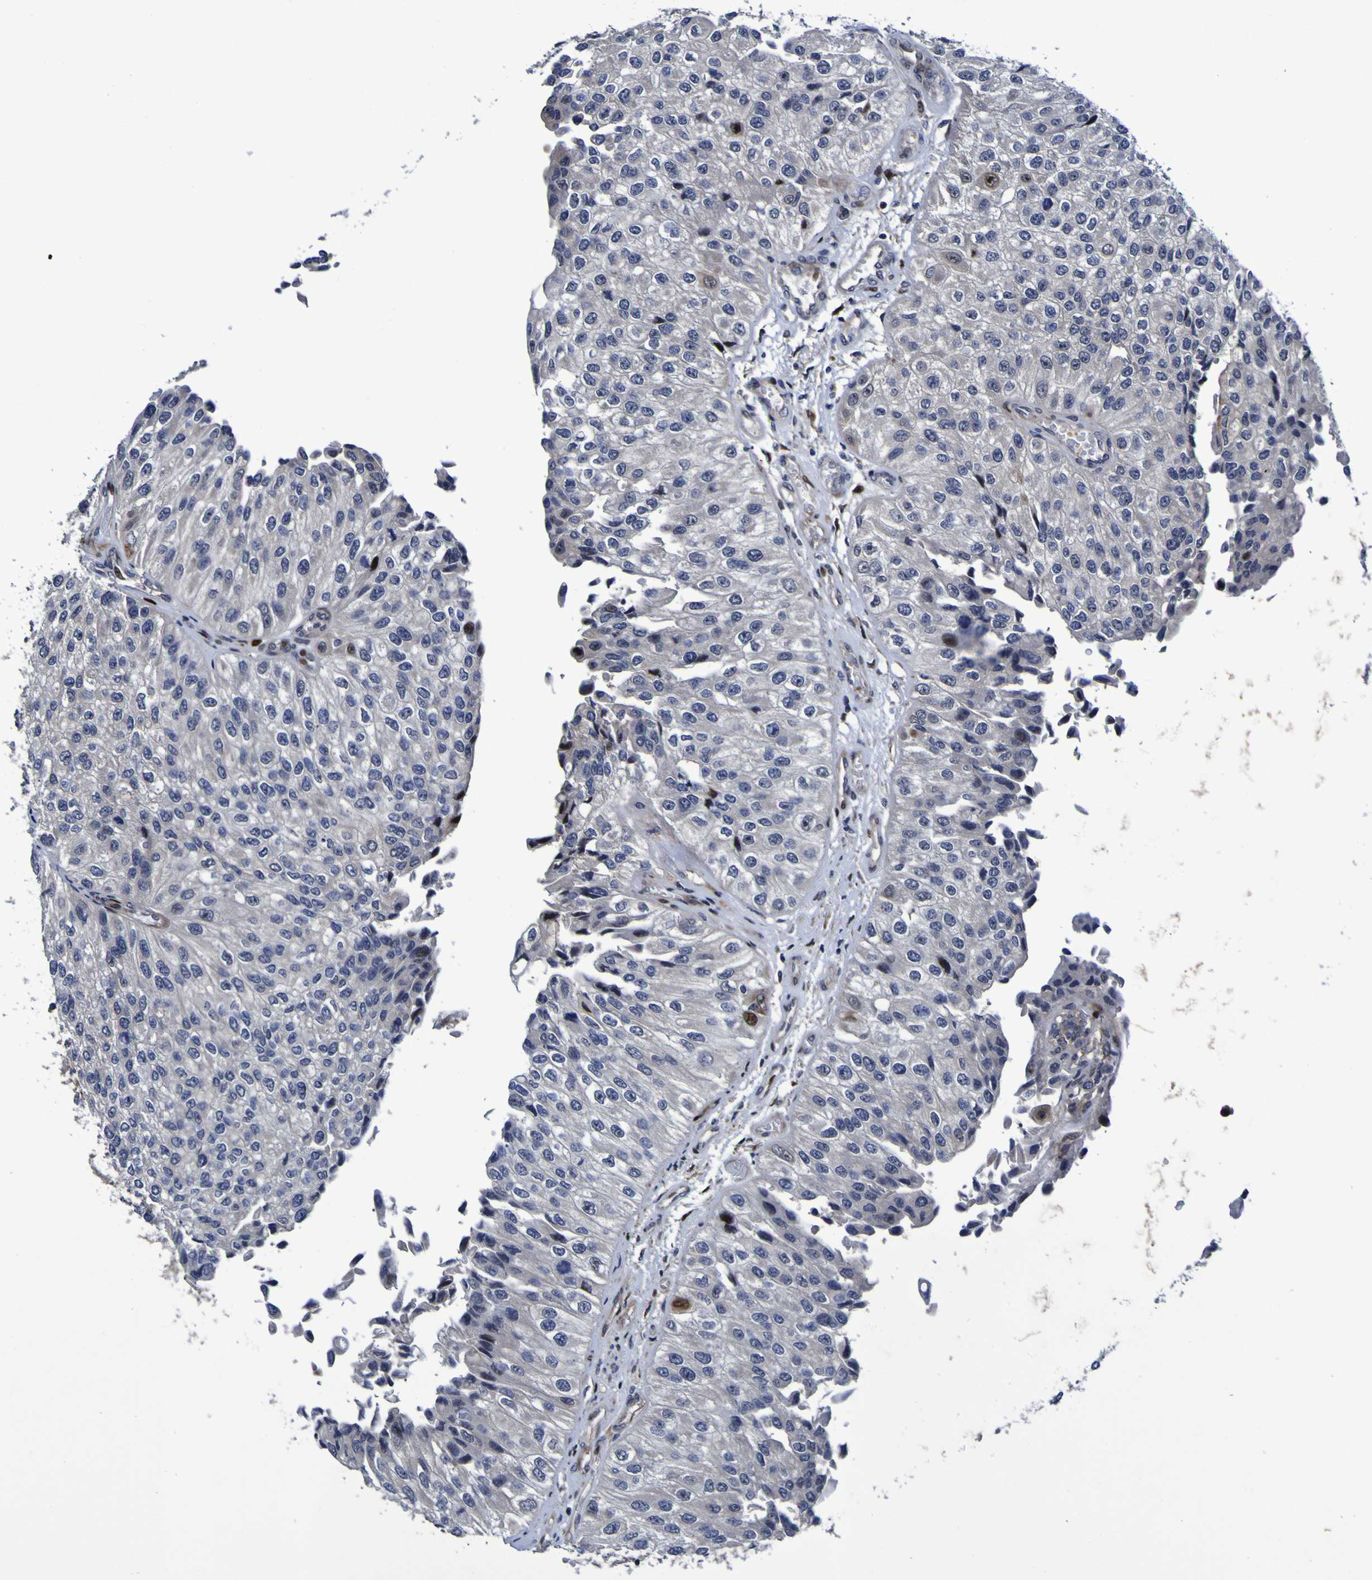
{"staining": {"intensity": "moderate", "quantity": "<25%", "location": "cytoplasmic/membranous,nuclear"}, "tissue": "urothelial cancer", "cell_type": "Tumor cells", "image_type": "cancer", "snomed": [{"axis": "morphology", "description": "Urothelial carcinoma, High grade"}, {"axis": "topography", "description": "Kidney"}, {"axis": "topography", "description": "Urinary bladder"}], "caption": "Moderate cytoplasmic/membranous and nuclear protein staining is appreciated in about <25% of tumor cells in high-grade urothelial carcinoma.", "gene": "MGLL", "patient": {"sex": "male", "age": 77}}